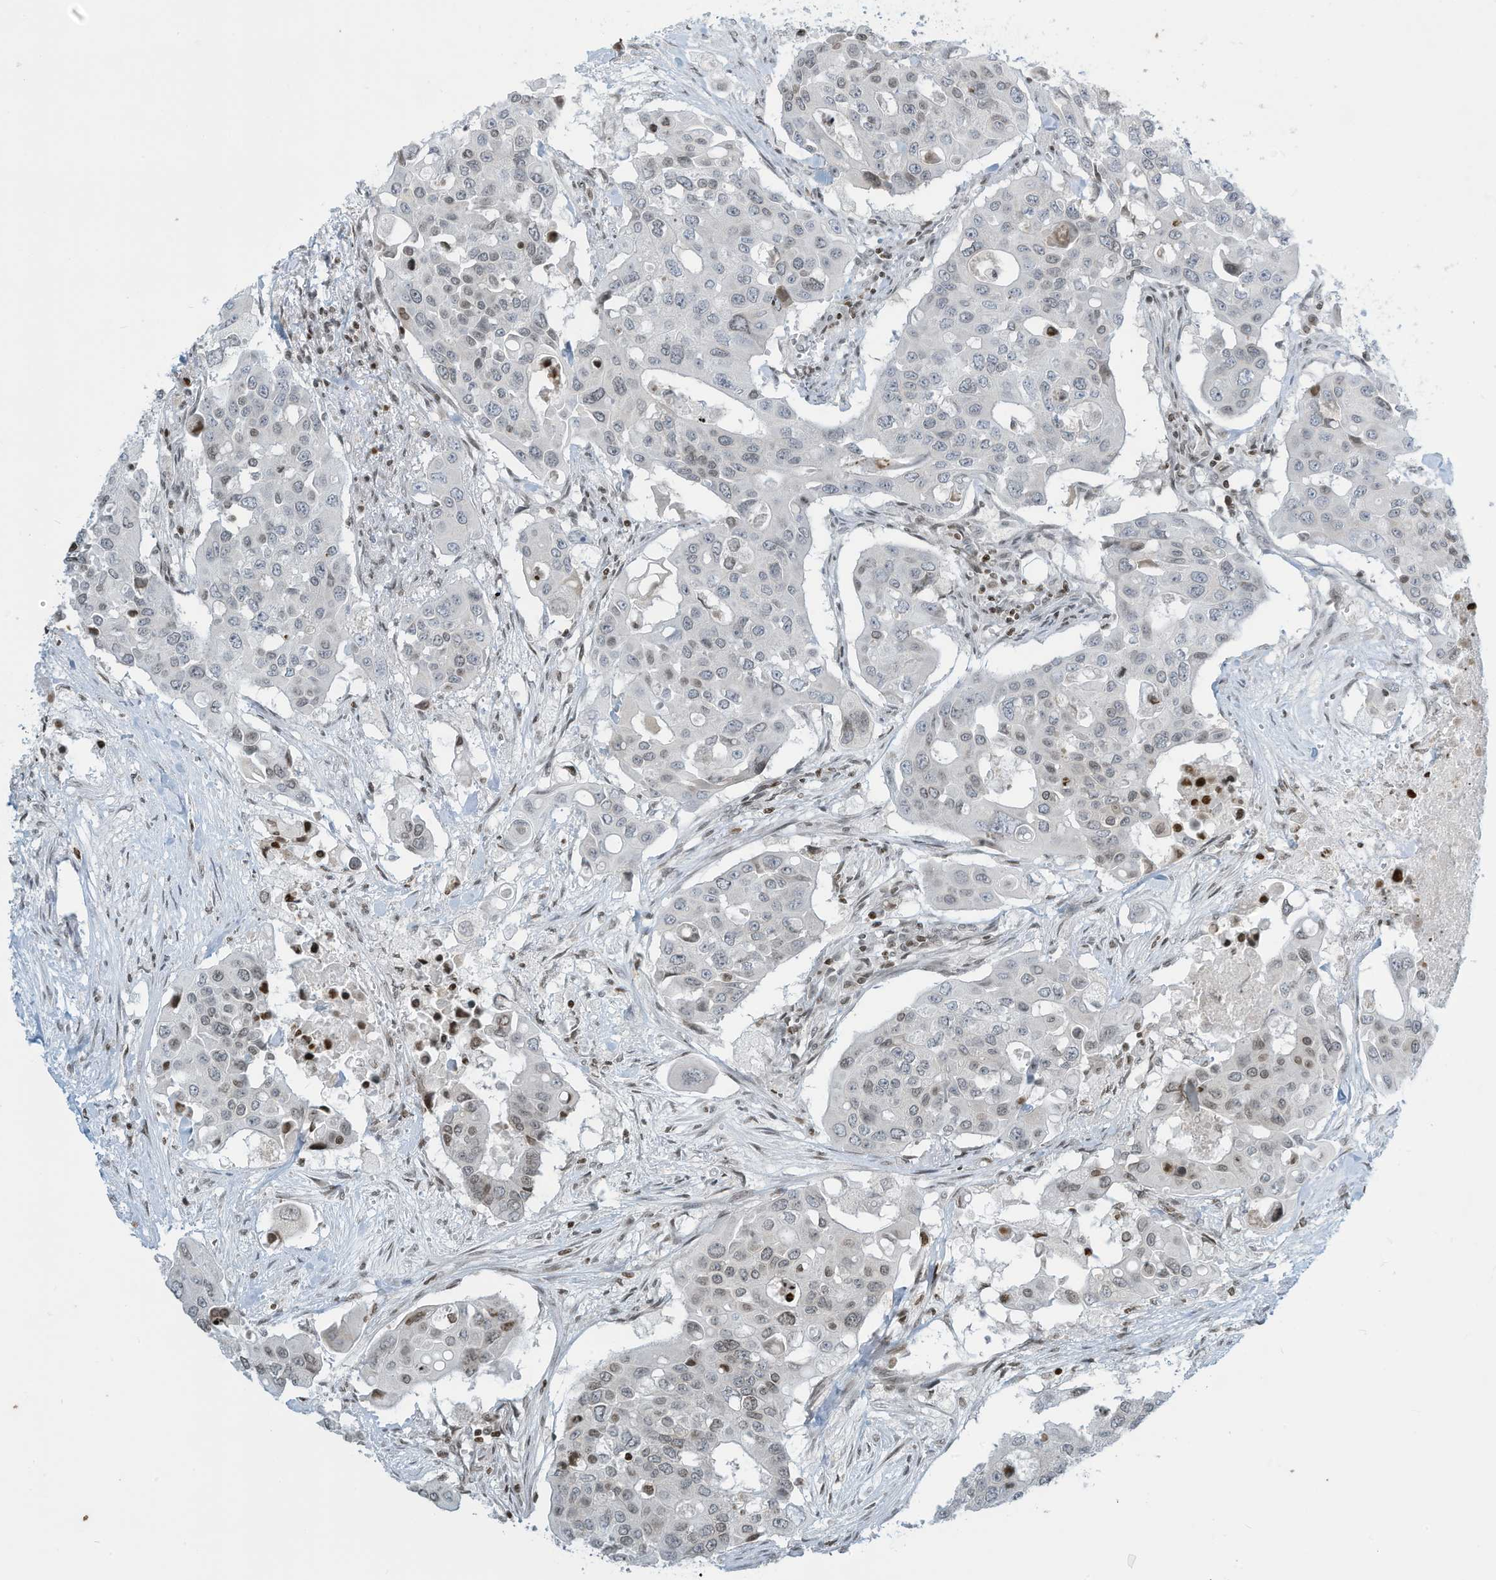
{"staining": {"intensity": "weak", "quantity": "<25%", "location": "nuclear"}, "tissue": "colorectal cancer", "cell_type": "Tumor cells", "image_type": "cancer", "snomed": [{"axis": "morphology", "description": "Adenocarcinoma, NOS"}, {"axis": "topography", "description": "Colon"}], "caption": "Immunohistochemical staining of colorectal cancer (adenocarcinoma) reveals no significant expression in tumor cells. The staining is performed using DAB (3,3'-diaminobenzidine) brown chromogen with nuclei counter-stained in using hematoxylin.", "gene": "ADI1", "patient": {"sex": "male", "age": 77}}